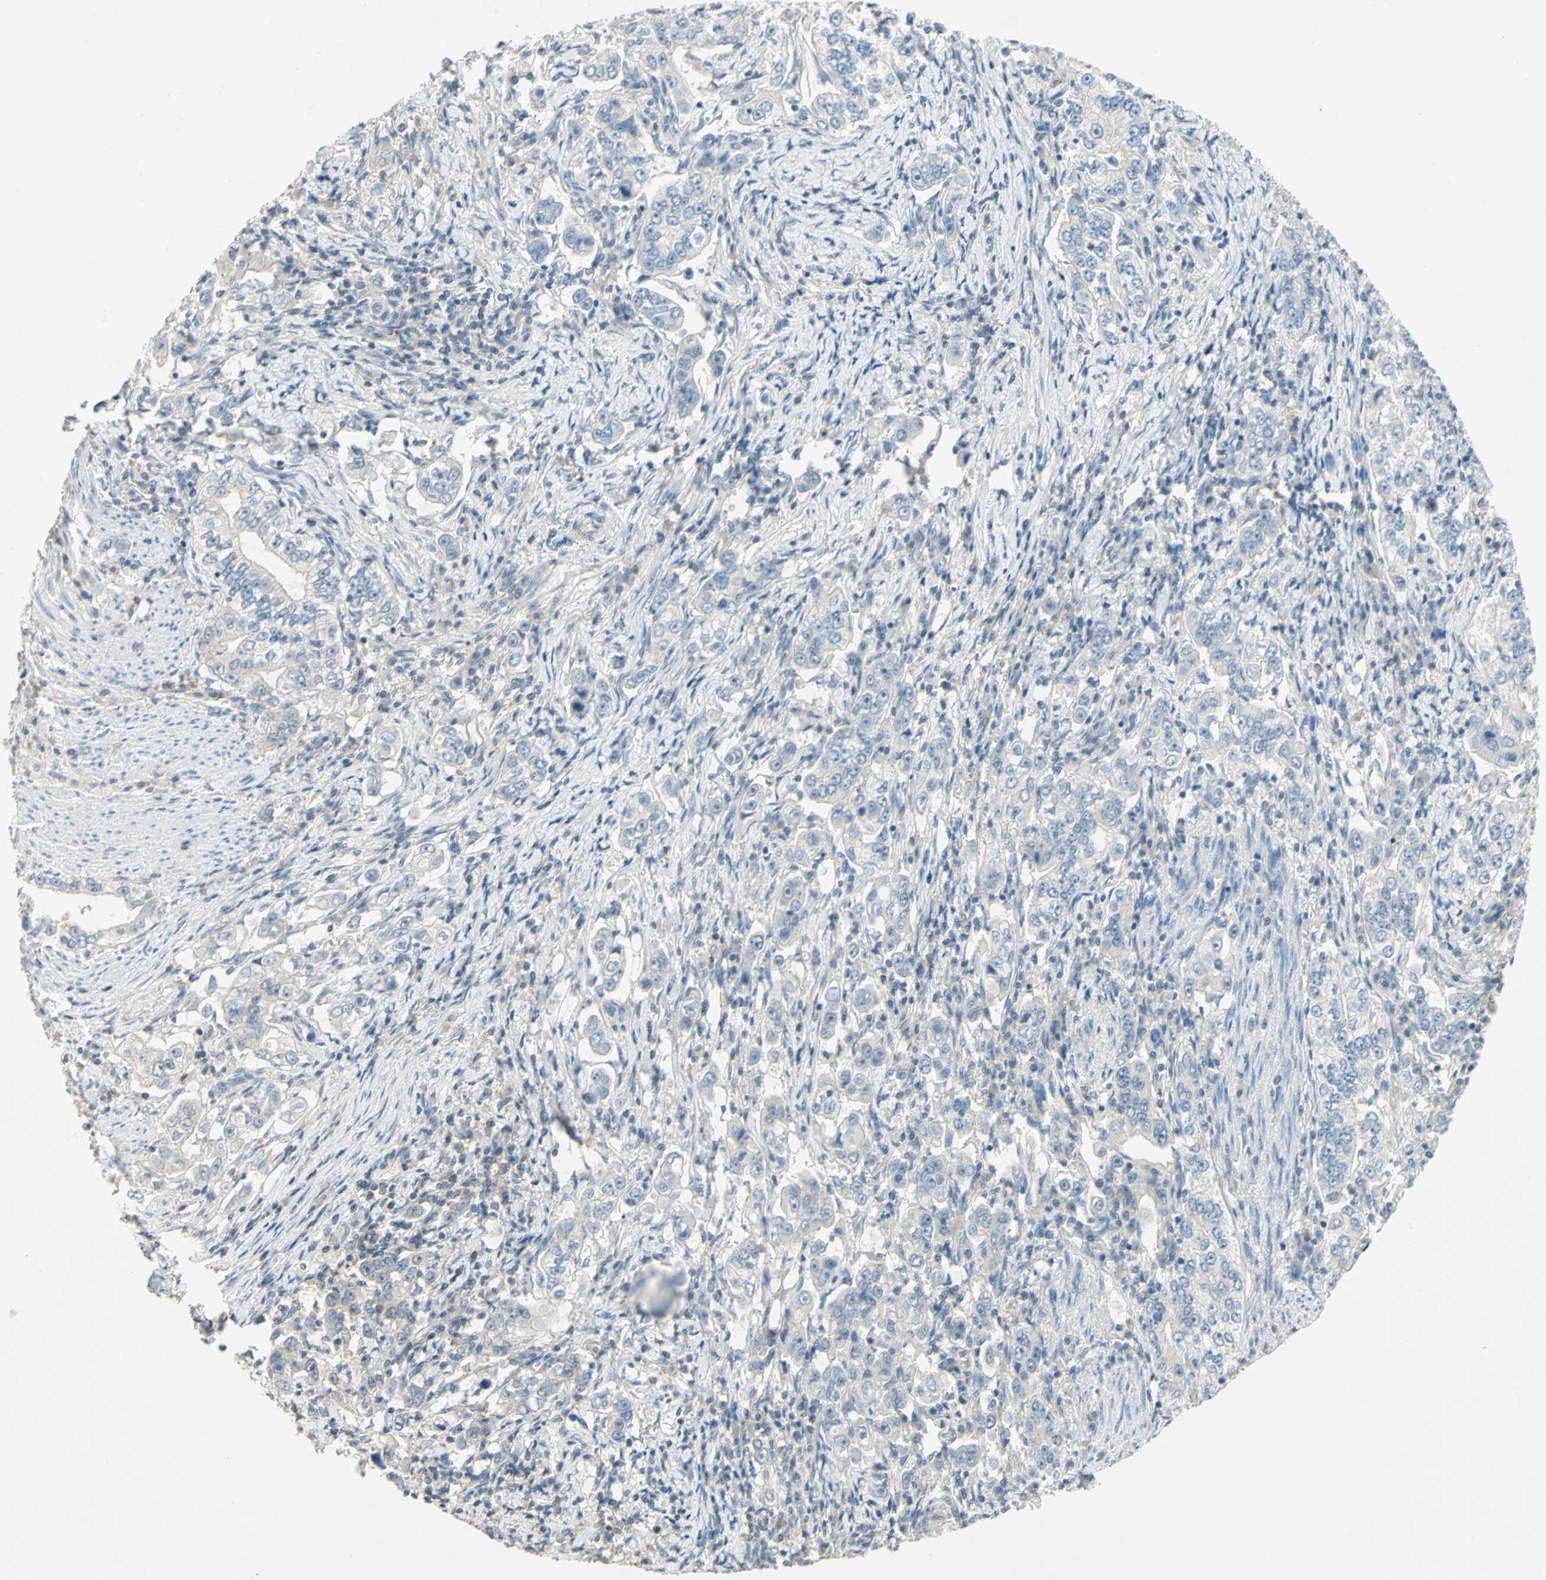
{"staining": {"intensity": "weak", "quantity": ">75%", "location": "cytoplasmic/membranous"}, "tissue": "stomach cancer", "cell_type": "Tumor cells", "image_type": "cancer", "snomed": [{"axis": "morphology", "description": "Adenocarcinoma, NOS"}, {"axis": "topography", "description": "Stomach, lower"}], "caption": "Brown immunohistochemical staining in human stomach cancer displays weak cytoplasmic/membranous expression in approximately >75% of tumor cells.", "gene": "PPIA", "patient": {"sex": "female", "age": 72}}